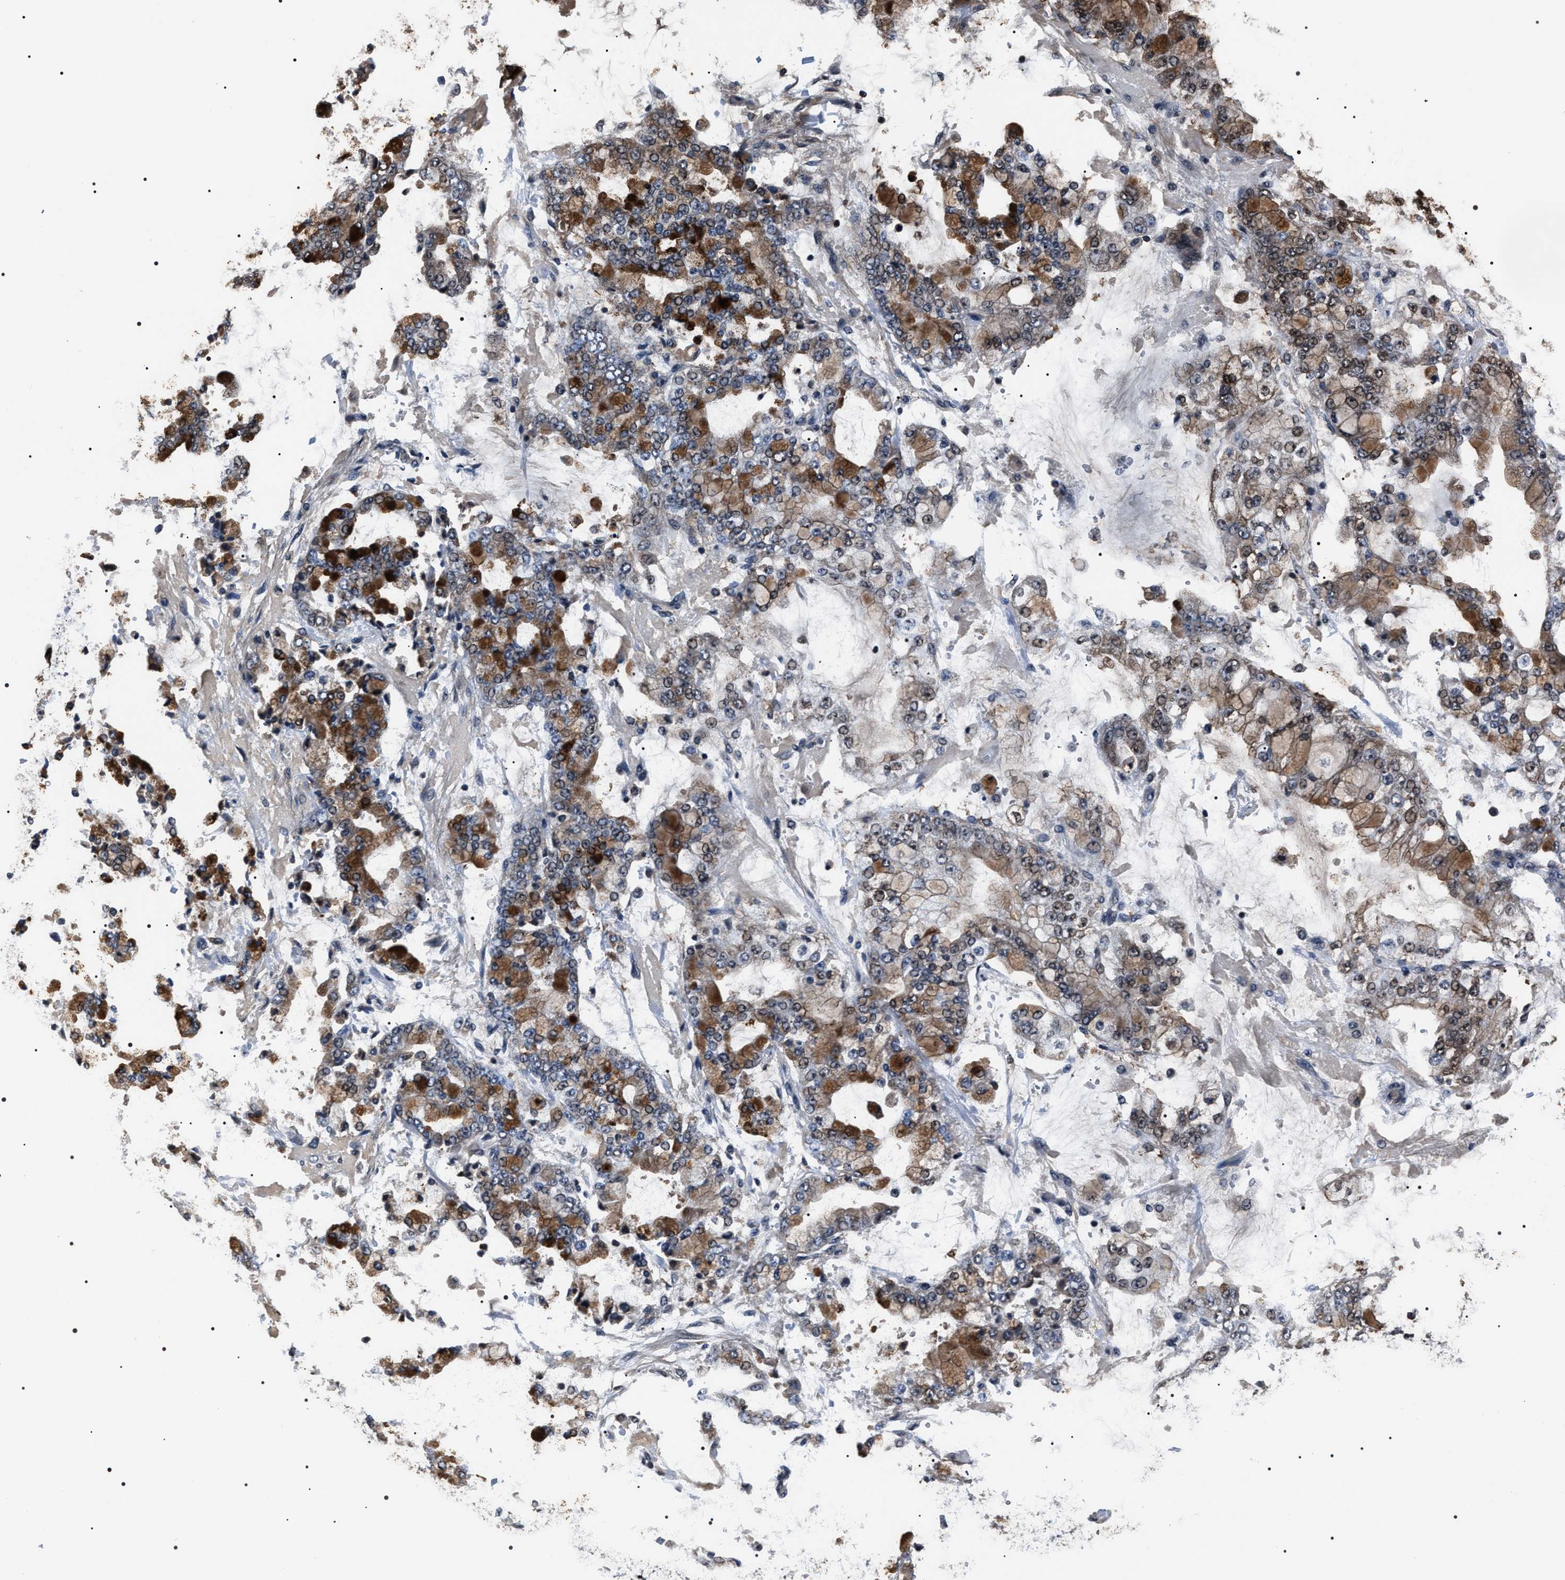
{"staining": {"intensity": "moderate", "quantity": "25%-75%", "location": "cytoplasmic/membranous"}, "tissue": "stomach cancer", "cell_type": "Tumor cells", "image_type": "cancer", "snomed": [{"axis": "morphology", "description": "Adenocarcinoma, NOS"}, {"axis": "topography", "description": "Stomach"}], "caption": "The image displays staining of stomach adenocarcinoma, revealing moderate cytoplasmic/membranous protein staining (brown color) within tumor cells. (DAB IHC with brightfield microscopy, high magnification).", "gene": "SIPA1", "patient": {"sex": "male", "age": 76}}